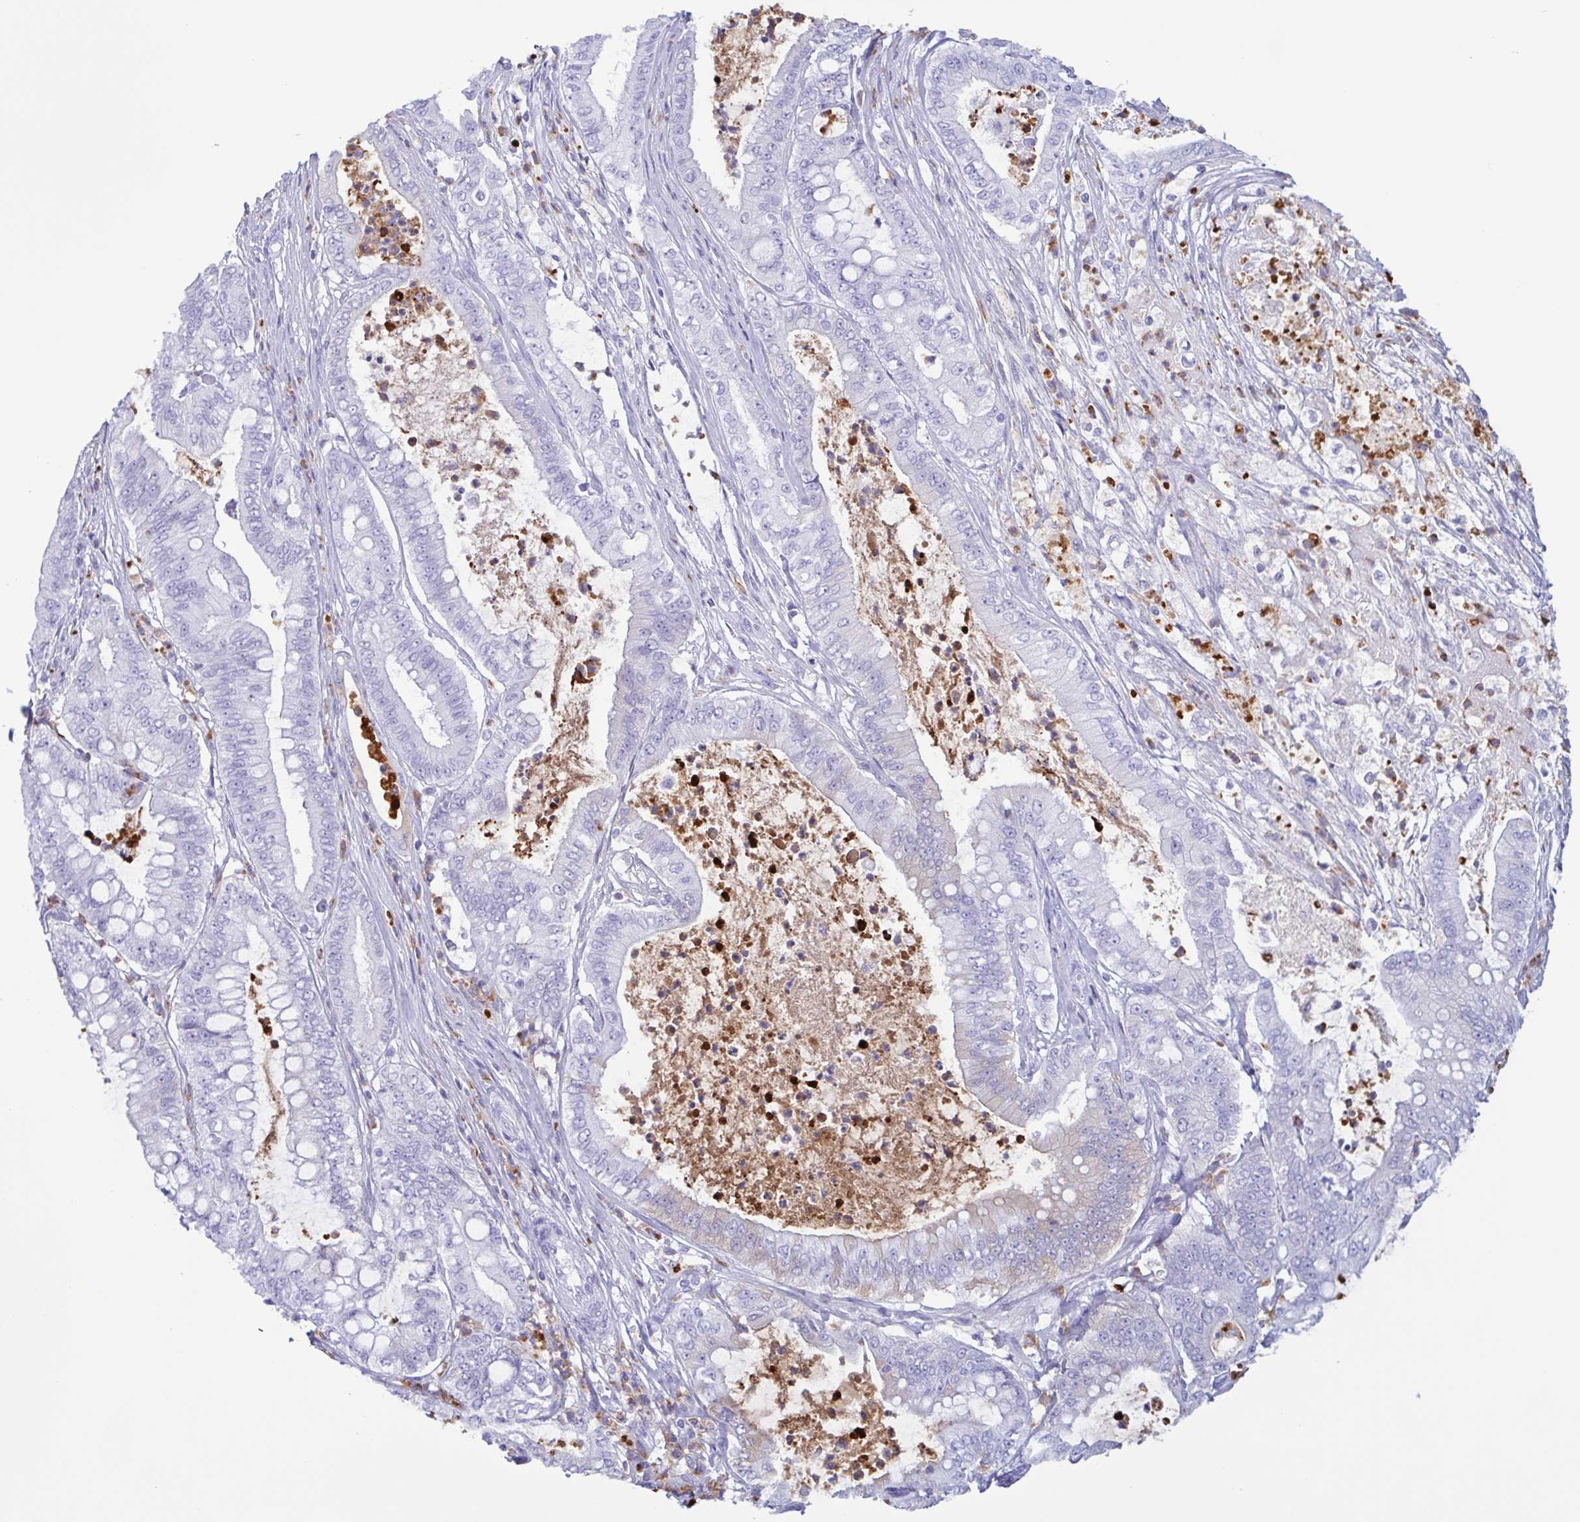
{"staining": {"intensity": "negative", "quantity": "none", "location": "none"}, "tissue": "pancreatic cancer", "cell_type": "Tumor cells", "image_type": "cancer", "snomed": [{"axis": "morphology", "description": "Adenocarcinoma, NOS"}, {"axis": "topography", "description": "Pancreas"}], "caption": "Immunohistochemistry (IHC) micrograph of human pancreatic adenocarcinoma stained for a protein (brown), which reveals no staining in tumor cells. Brightfield microscopy of immunohistochemistry (IHC) stained with DAB (3,3'-diaminobenzidine) (brown) and hematoxylin (blue), captured at high magnification.", "gene": "LTF", "patient": {"sex": "male", "age": 71}}